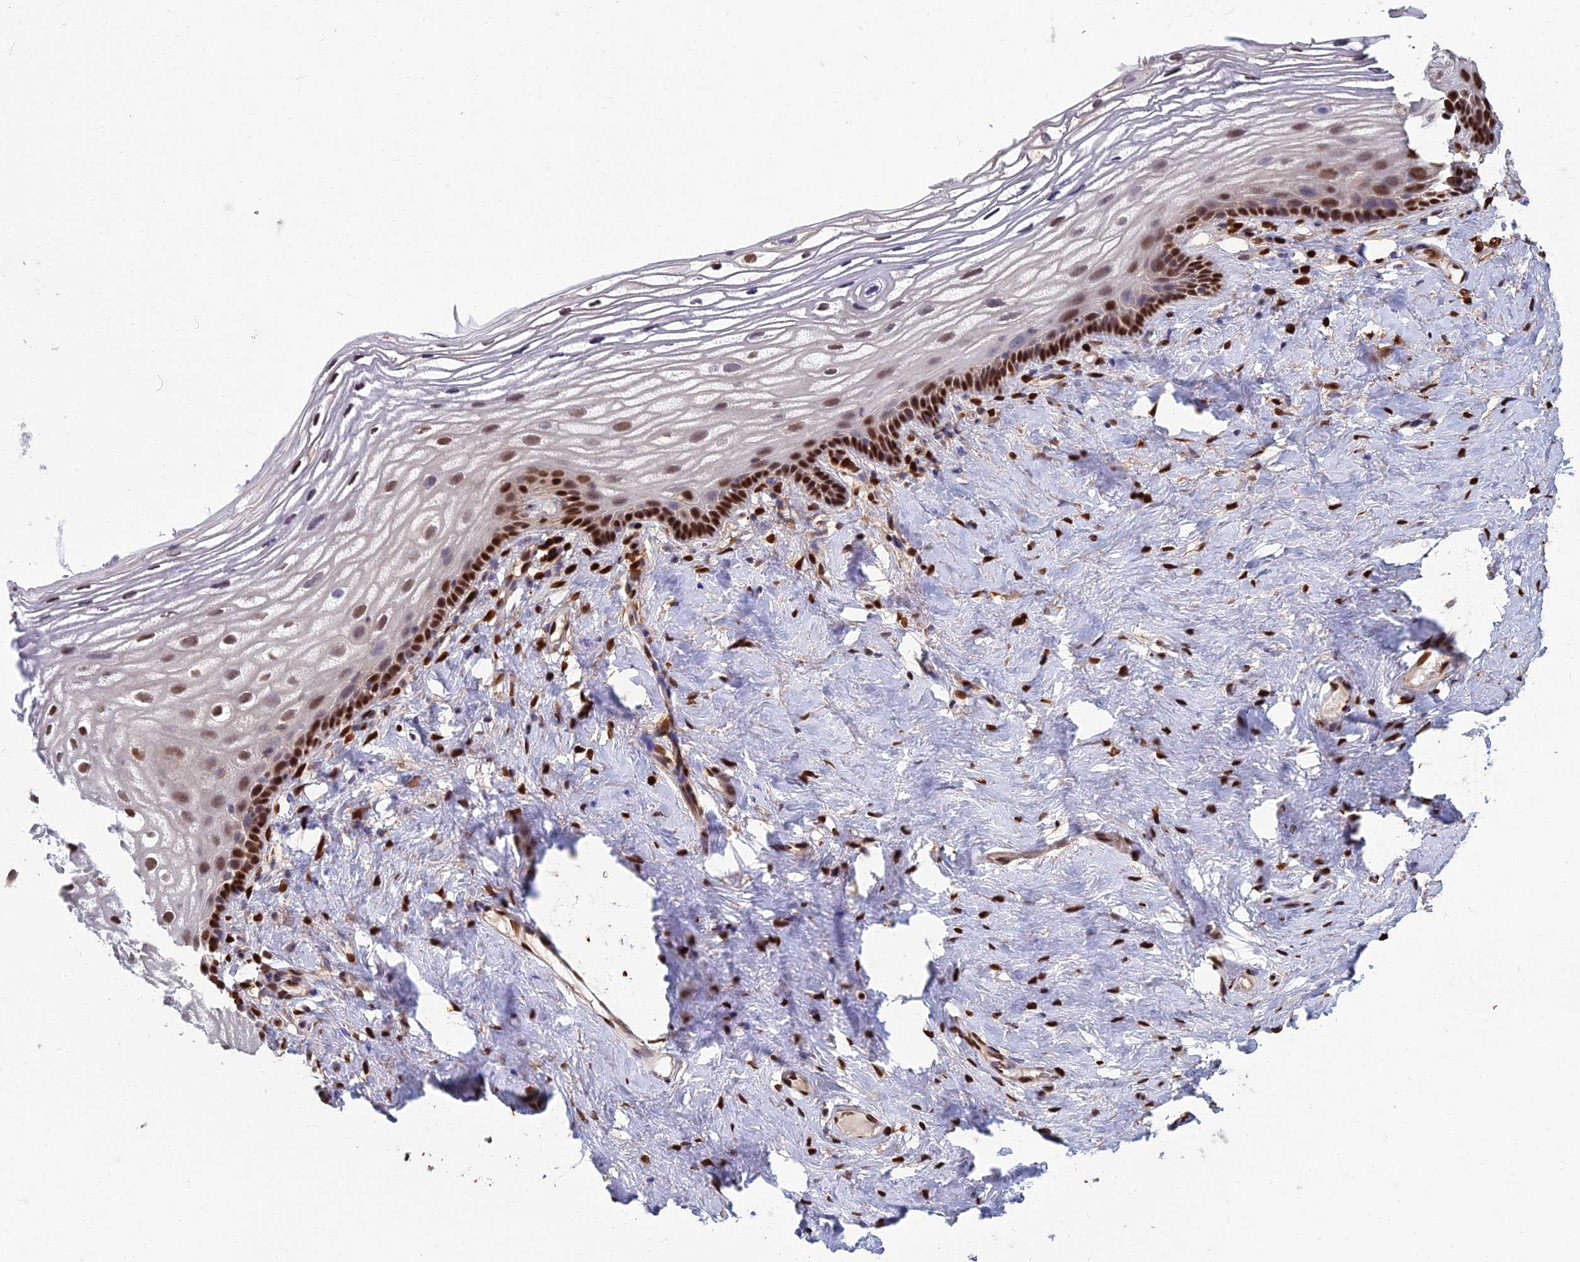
{"staining": {"intensity": "strong", "quantity": "<25%", "location": "nuclear"}, "tissue": "vagina", "cell_type": "Squamous epithelial cells", "image_type": "normal", "snomed": [{"axis": "morphology", "description": "Normal tissue, NOS"}, {"axis": "morphology", "description": "Adenocarcinoma, NOS"}, {"axis": "topography", "description": "Rectum"}, {"axis": "topography", "description": "Vagina"}], "caption": "Strong nuclear positivity is appreciated in approximately <25% of squamous epithelial cells in unremarkable vagina. Using DAB (brown) and hematoxylin (blue) stains, captured at high magnification using brightfield microscopy.", "gene": "DNPEP", "patient": {"sex": "female", "age": 71}}